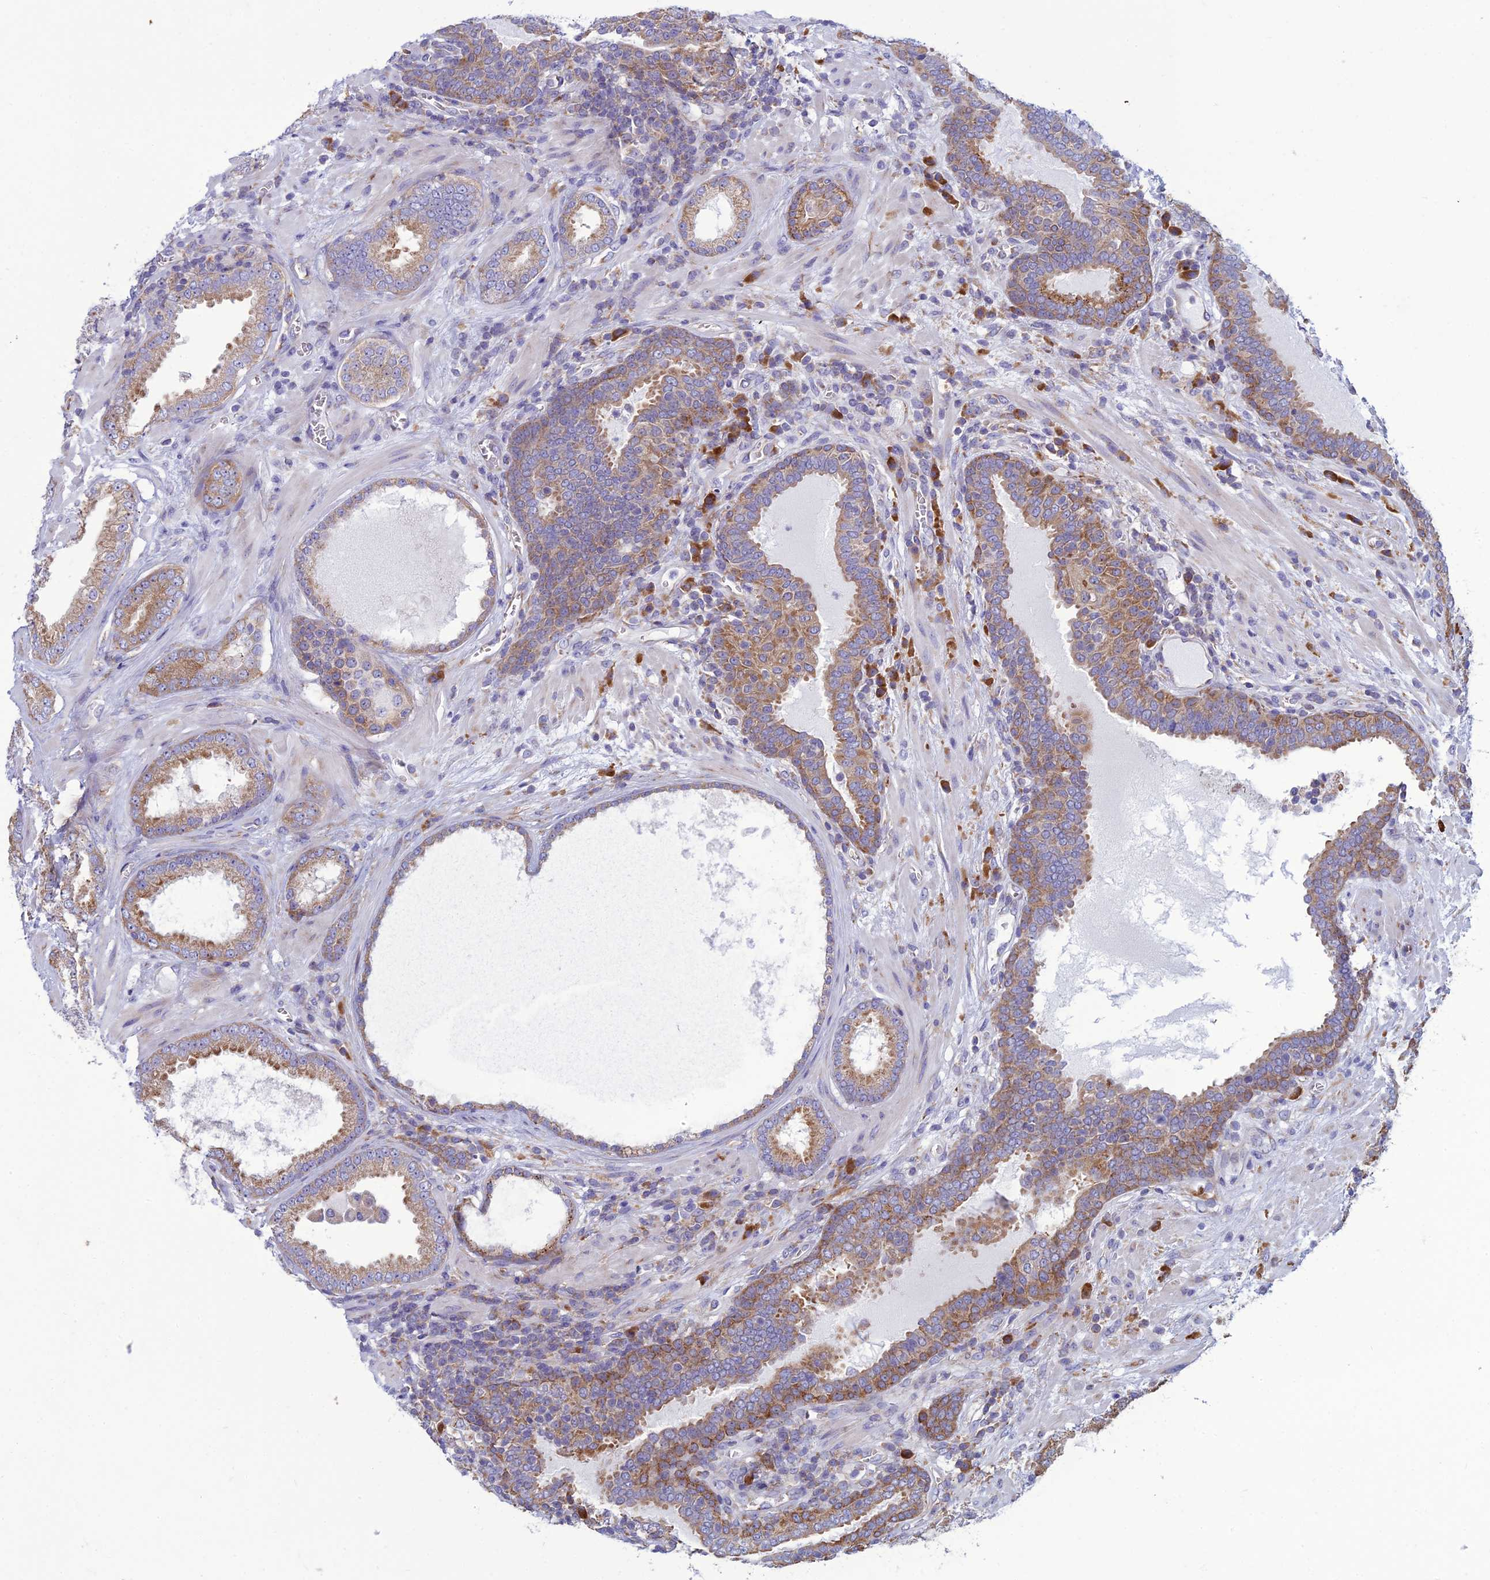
{"staining": {"intensity": "moderate", "quantity": ">75%", "location": "cytoplasmic/membranous"}, "tissue": "prostate cancer", "cell_type": "Tumor cells", "image_type": "cancer", "snomed": [{"axis": "morphology", "description": "Adenocarcinoma, Low grade"}, {"axis": "topography", "description": "Prostate"}], "caption": "Prostate low-grade adenocarcinoma tissue exhibits moderate cytoplasmic/membranous staining in approximately >75% of tumor cells", "gene": "RPL17-C18orf32", "patient": {"sex": "male", "age": 57}}